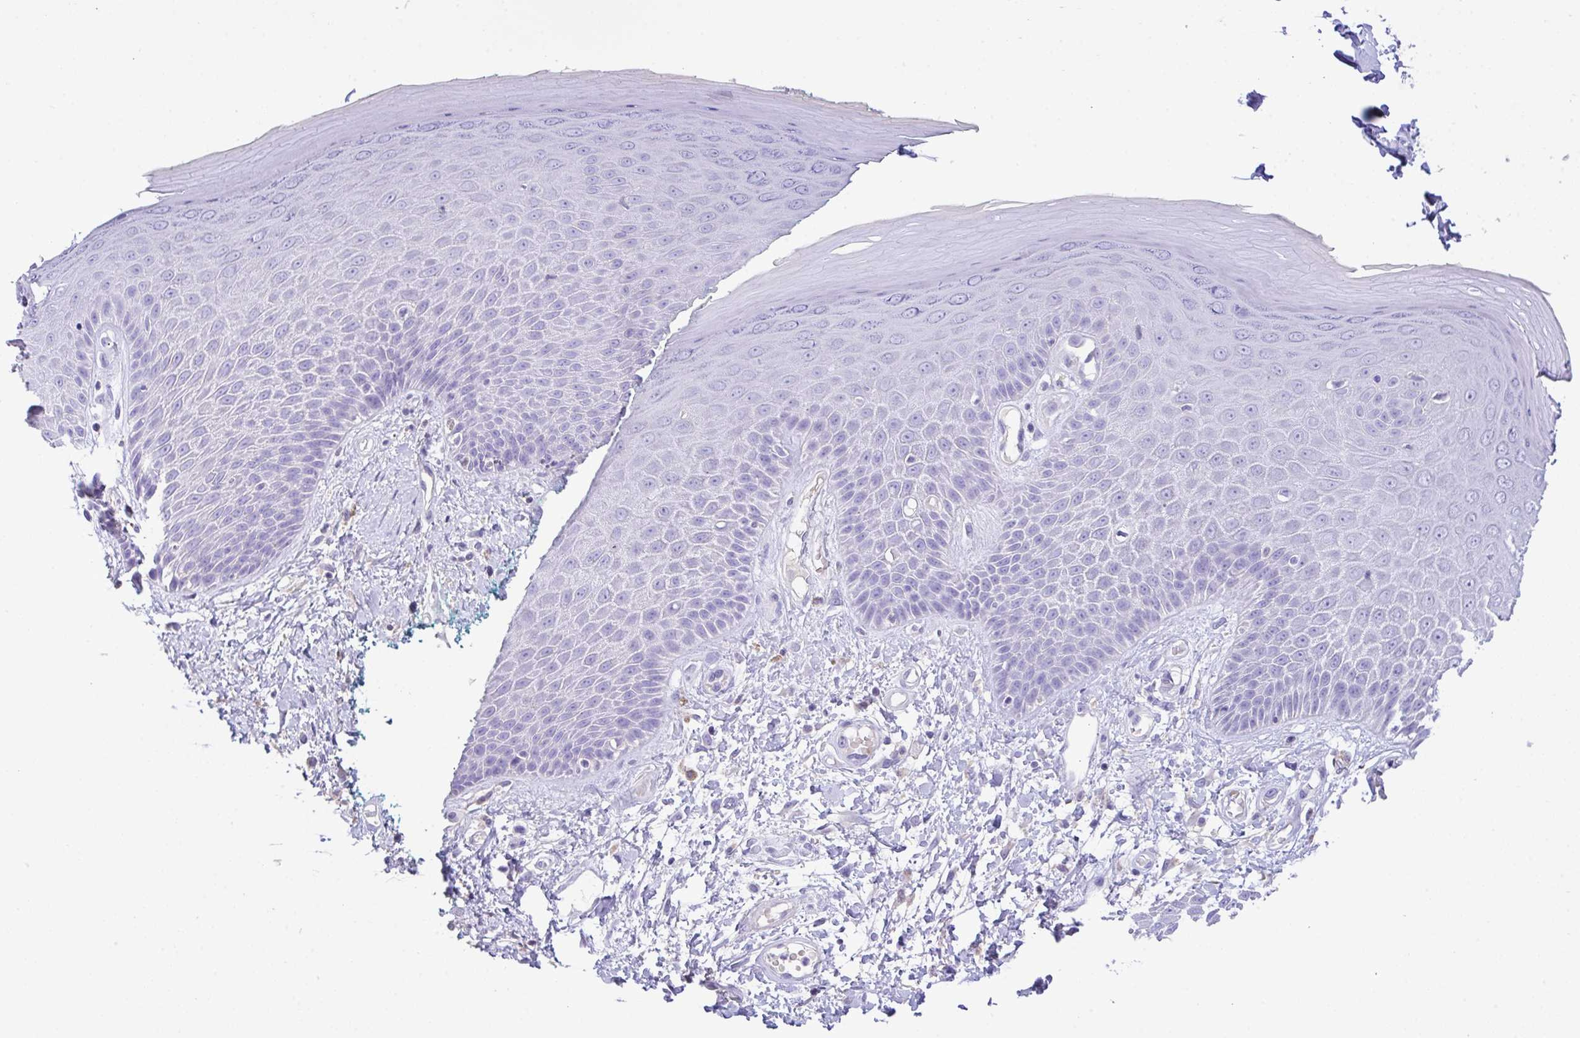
{"staining": {"intensity": "negative", "quantity": "none", "location": "none"}, "tissue": "skin", "cell_type": "Epidermal cells", "image_type": "normal", "snomed": [{"axis": "morphology", "description": "Normal tissue, NOS"}, {"axis": "topography", "description": "Anal"}, {"axis": "topography", "description": "Peripheral nerve tissue"}], "caption": "The image exhibits no staining of epidermal cells in normal skin.", "gene": "CA10", "patient": {"sex": "male", "age": 78}}